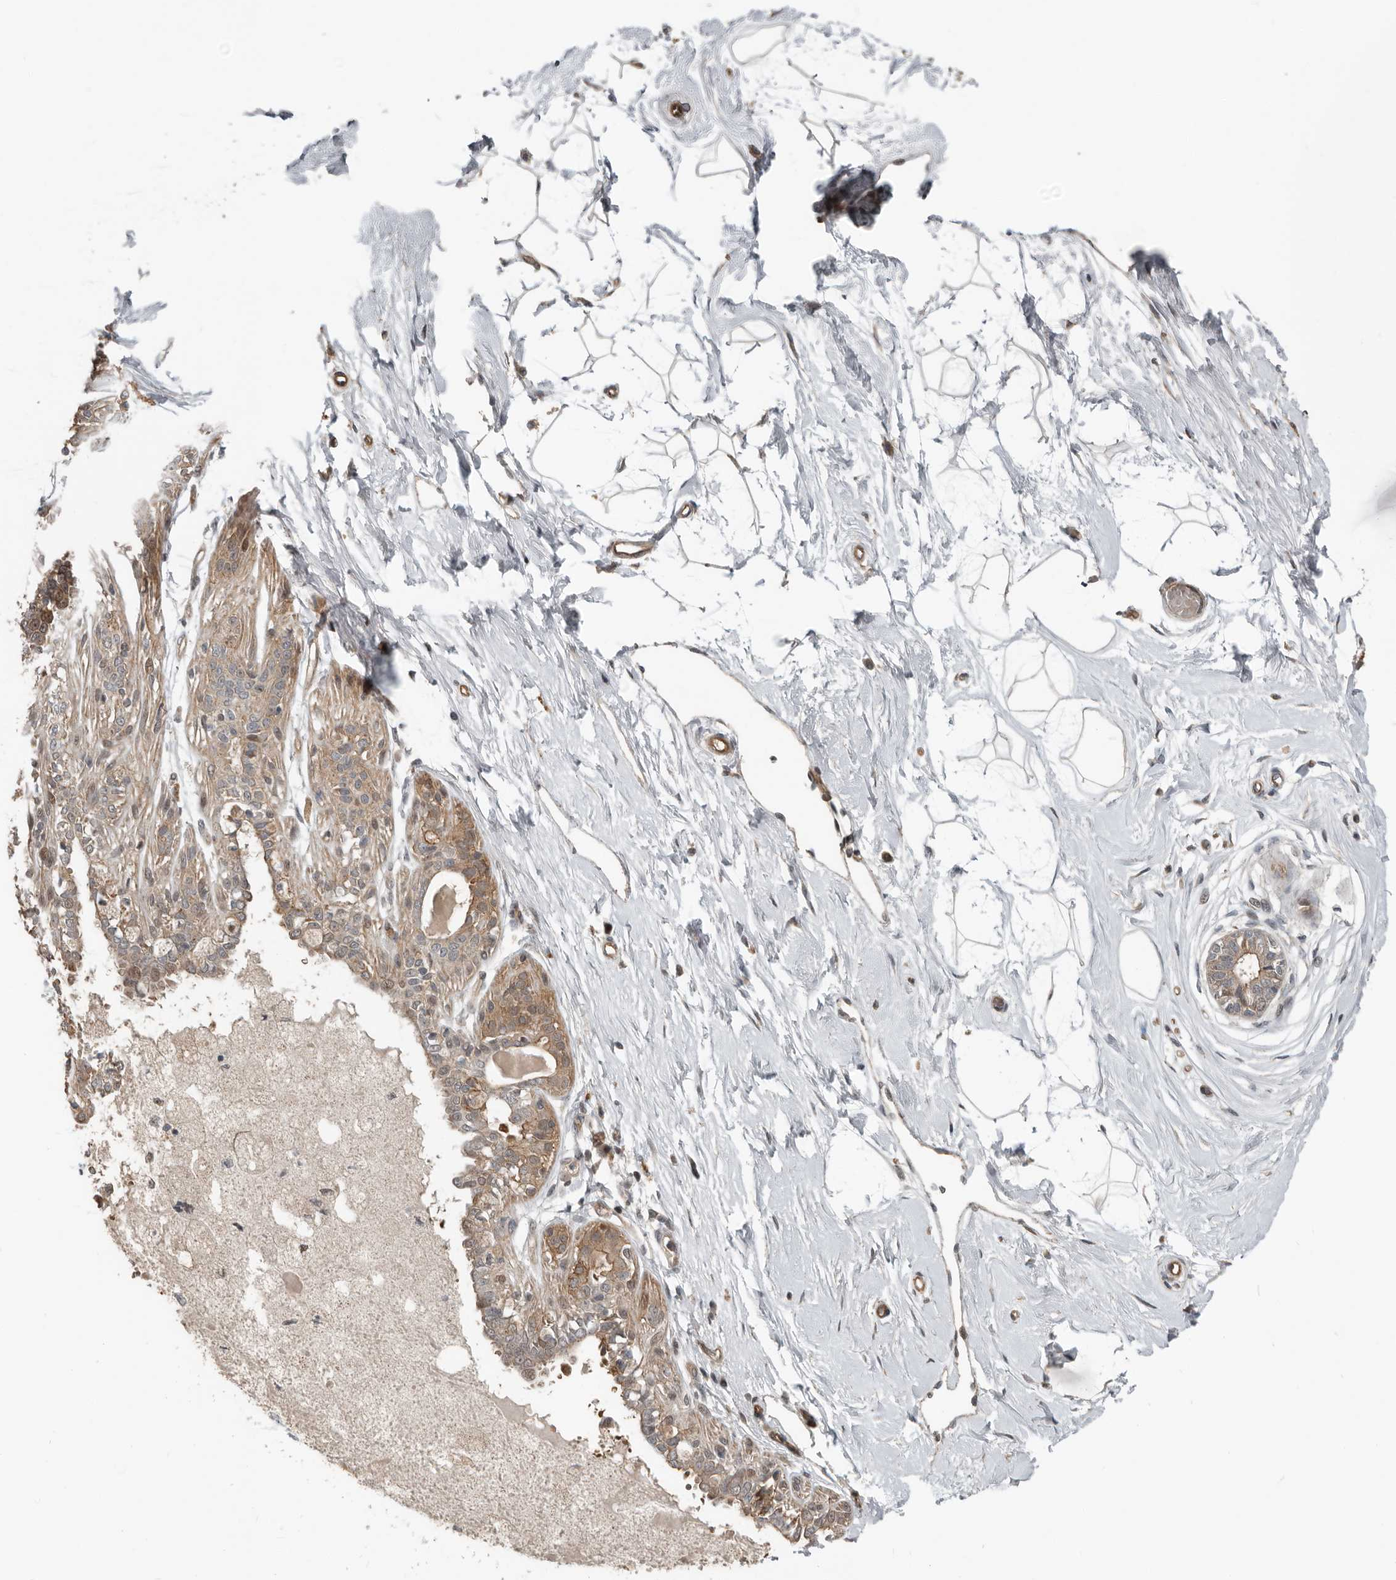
{"staining": {"intensity": "moderate", "quantity": "<25%", "location": "cytoplasmic/membranous"}, "tissue": "breast", "cell_type": "Adipocytes", "image_type": "normal", "snomed": [{"axis": "morphology", "description": "Normal tissue, NOS"}, {"axis": "topography", "description": "Breast"}], "caption": "Protein staining of unremarkable breast exhibits moderate cytoplasmic/membranous positivity in about <25% of adipocytes.", "gene": "YOD1", "patient": {"sex": "female", "age": 45}}